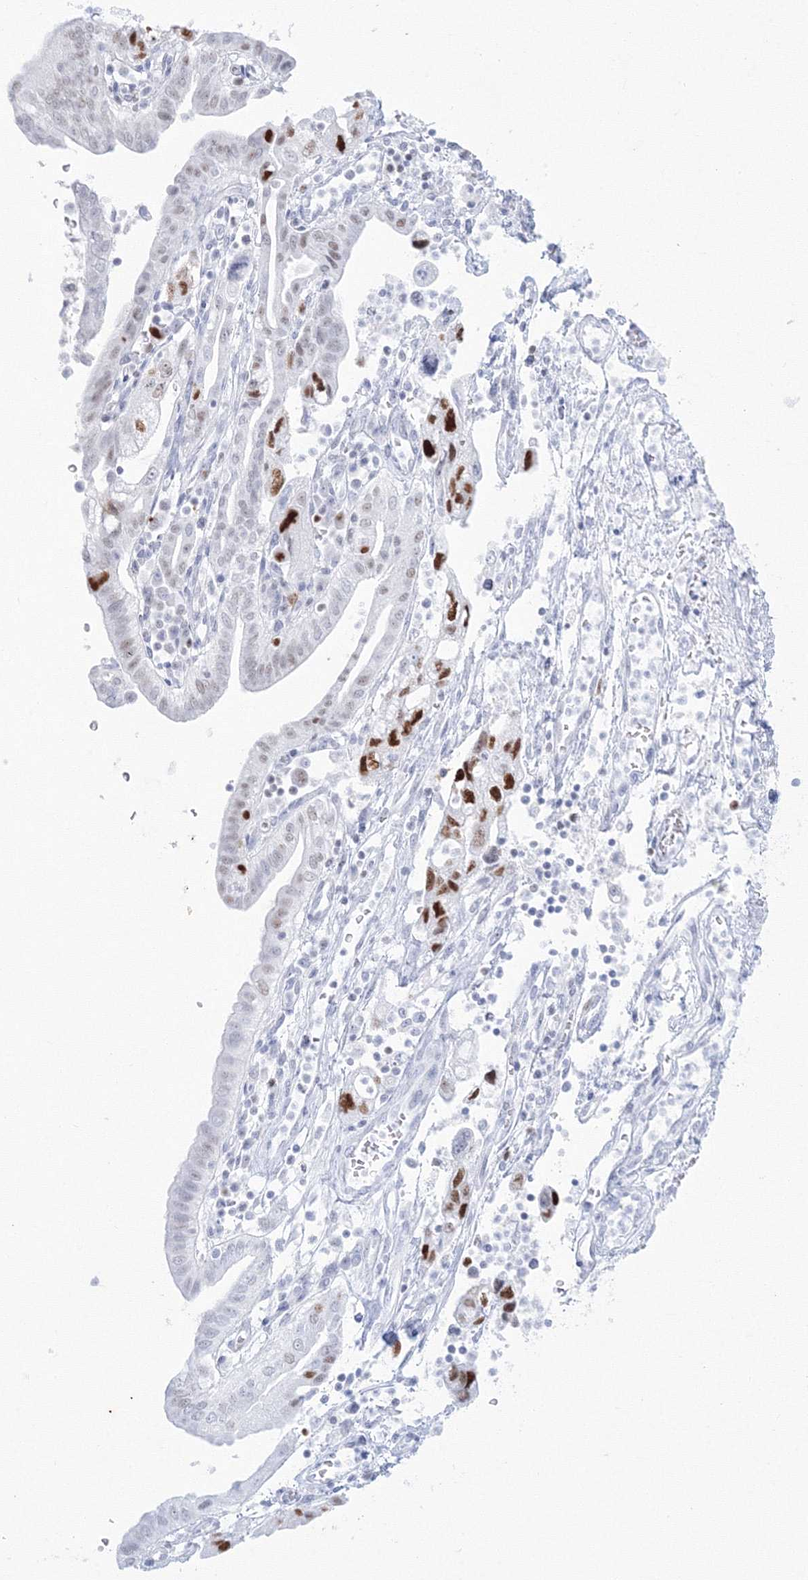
{"staining": {"intensity": "moderate", "quantity": "<25%", "location": "nuclear"}, "tissue": "pancreatic cancer", "cell_type": "Tumor cells", "image_type": "cancer", "snomed": [{"axis": "morphology", "description": "Adenocarcinoma, NOS"}, {"axis": "topography", "description": "Pancreas"}], "caption": "A brown stain highlights moderate nuclear staining of a protein in human pancreatic cancer (adenocarcinoma) tumor cells. (Stains: DAB in brown, nuclei in blue, Microscopy: brightfield microscopy at high magnification).", "gene": "LIG1", "patient": {"sex": "female", "age": 73}}